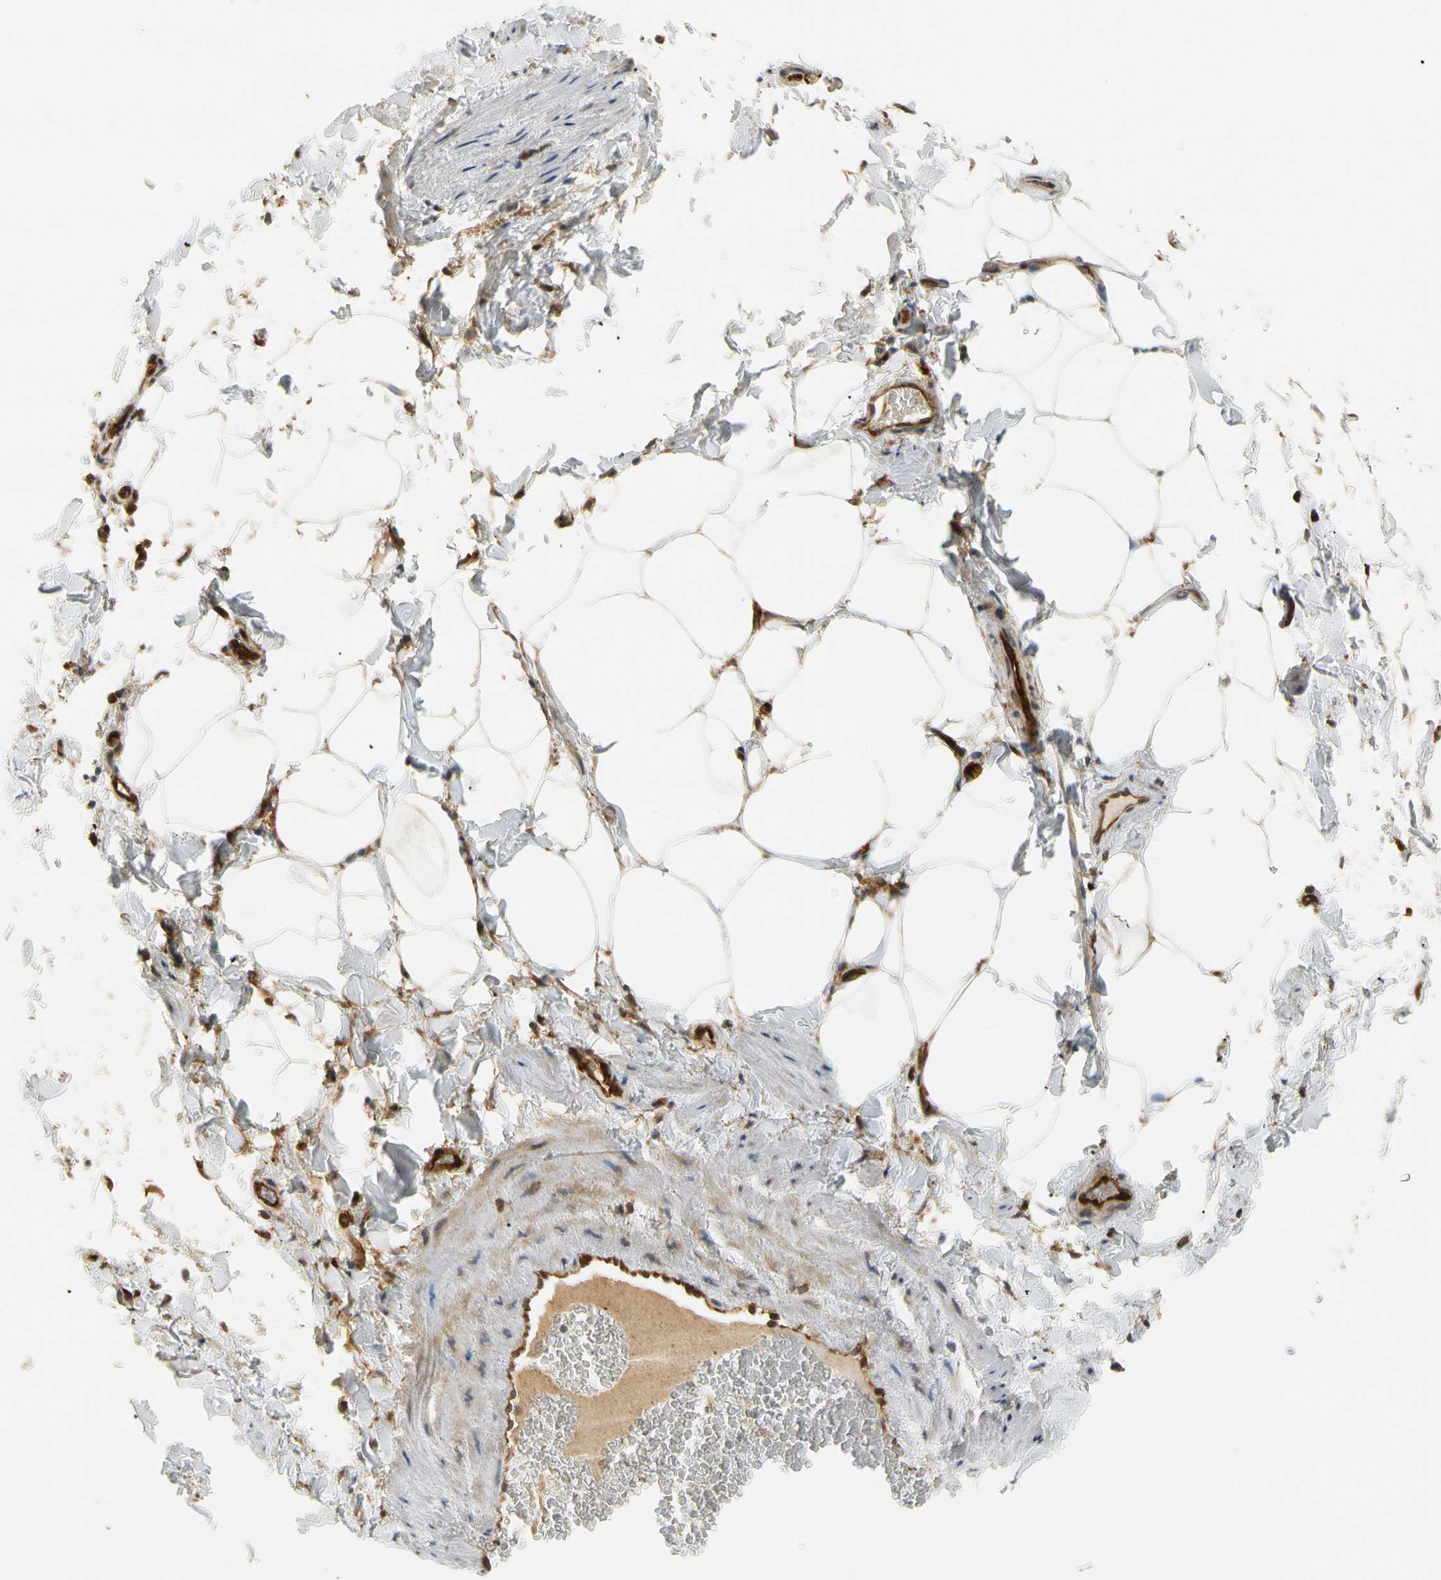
{"staining": {"intensity": "moderate", "quantity": ">75%", "location": "cytoplasmic/membranous"}, "tissue": "adipose tissue", "cell_type": "Adipocytes", "image_type": "normal", "snomed": [{"axis": "morphology", "description": "Normal tissue, NOS"}, {"axis": "topography", "description": "Vascular tissue"}], "caption": "About >75% of adipocytes in unremarkable adipose tissue reveal moderate cytoplasmic/membranous protein positivity as visualized by brown immunohistochemical staining.", "gene": "PARP14", "patient": {"sex": "male", "age": 41}}